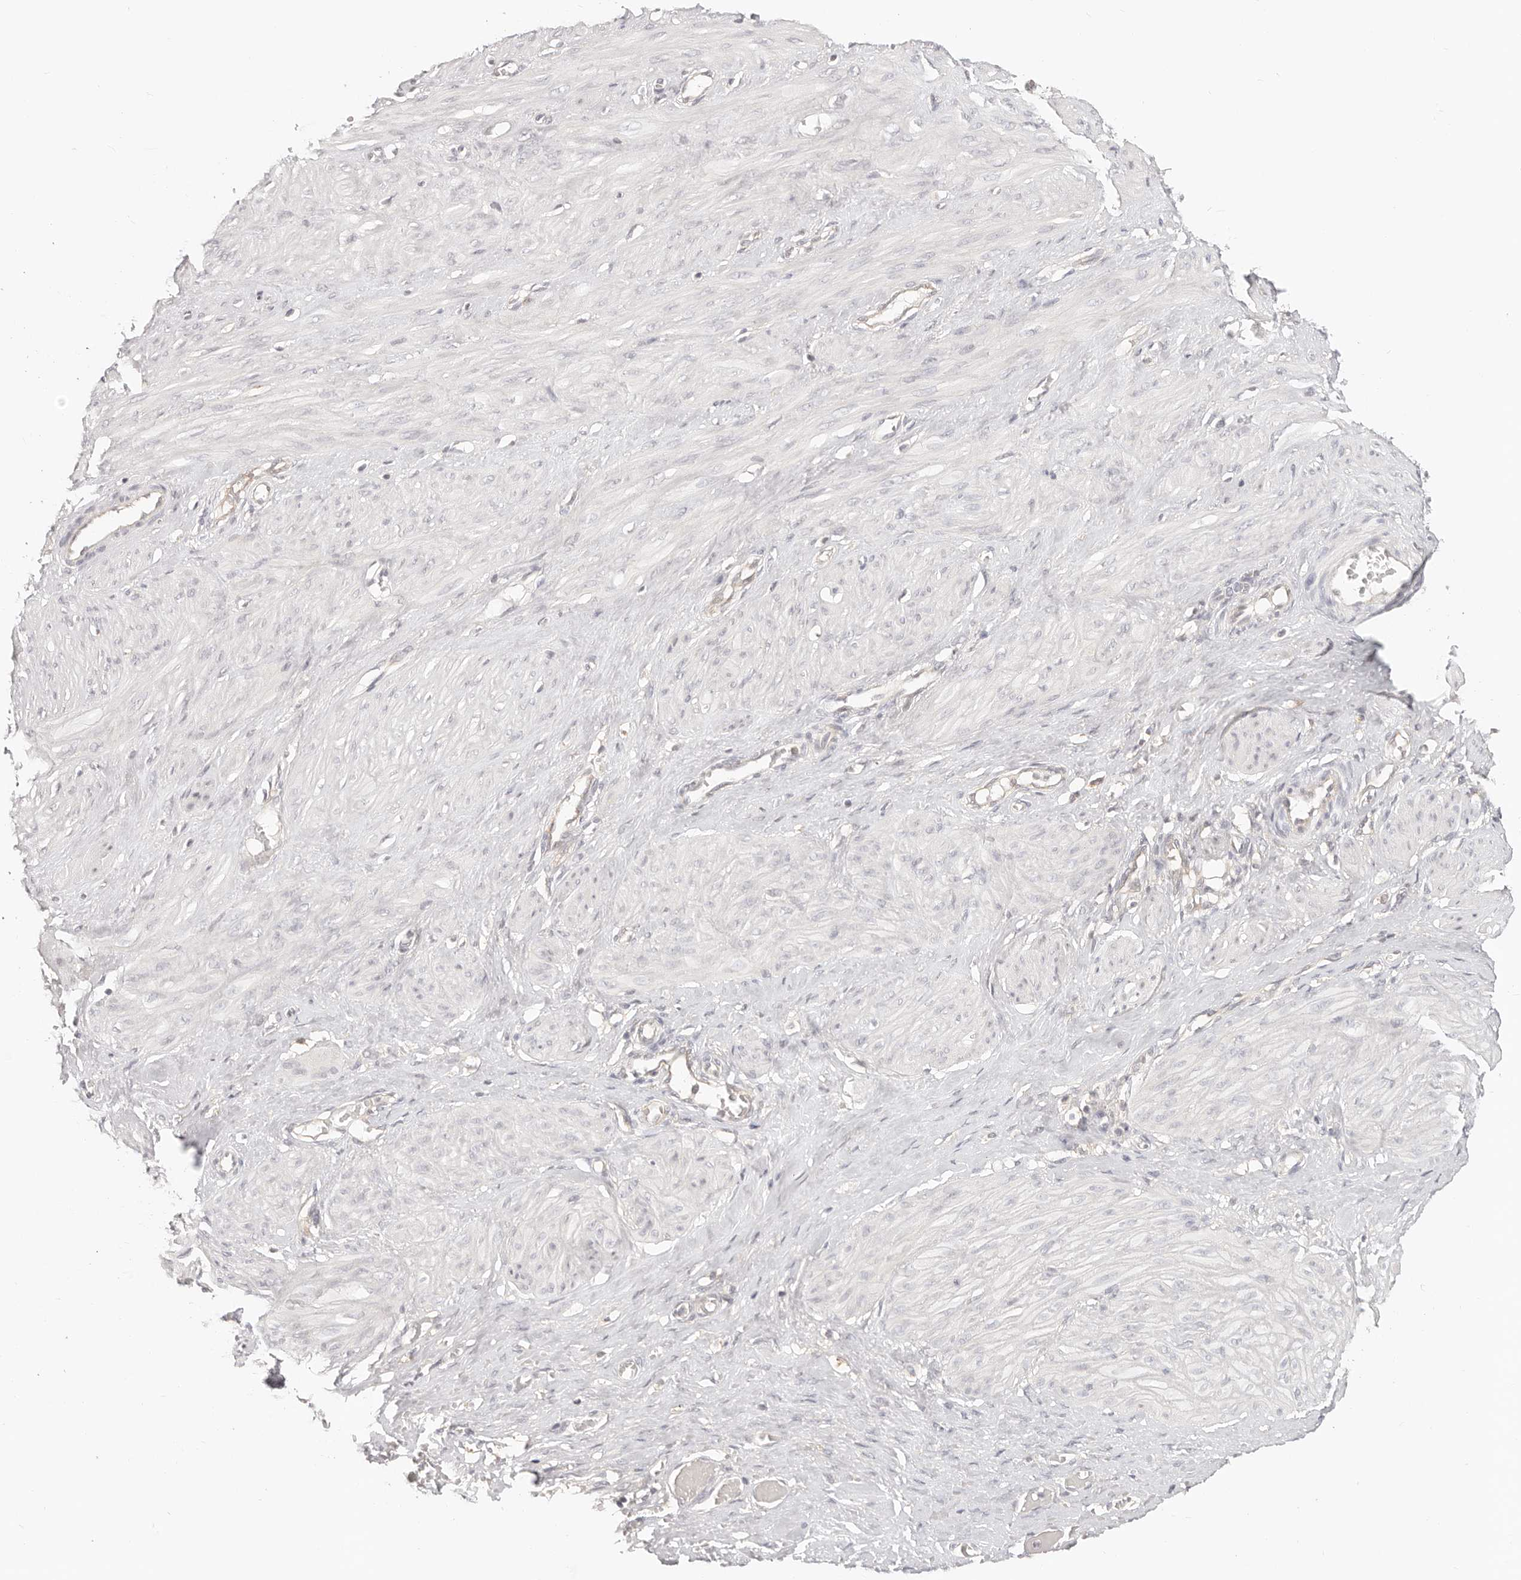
{"staining": {"intensity": "negative", "quantity": "none", "location": "none"}, "tissue": "smooth muscle", "cell_type": "Smooth muscle cells", "image_type": "normal", "snomed": [{"axis": "morphology", "description": "Normal tissue, NOS"}, {"axis": "topography", "description": "Endometrium"}], "caption": "The micrograph exhibits no significant expression in smooth muscle cells of smooth muscle. Nuclei are stained in blue.", "gene": "DTNBP1", "patient": {"sex": "female", "age": 33}}